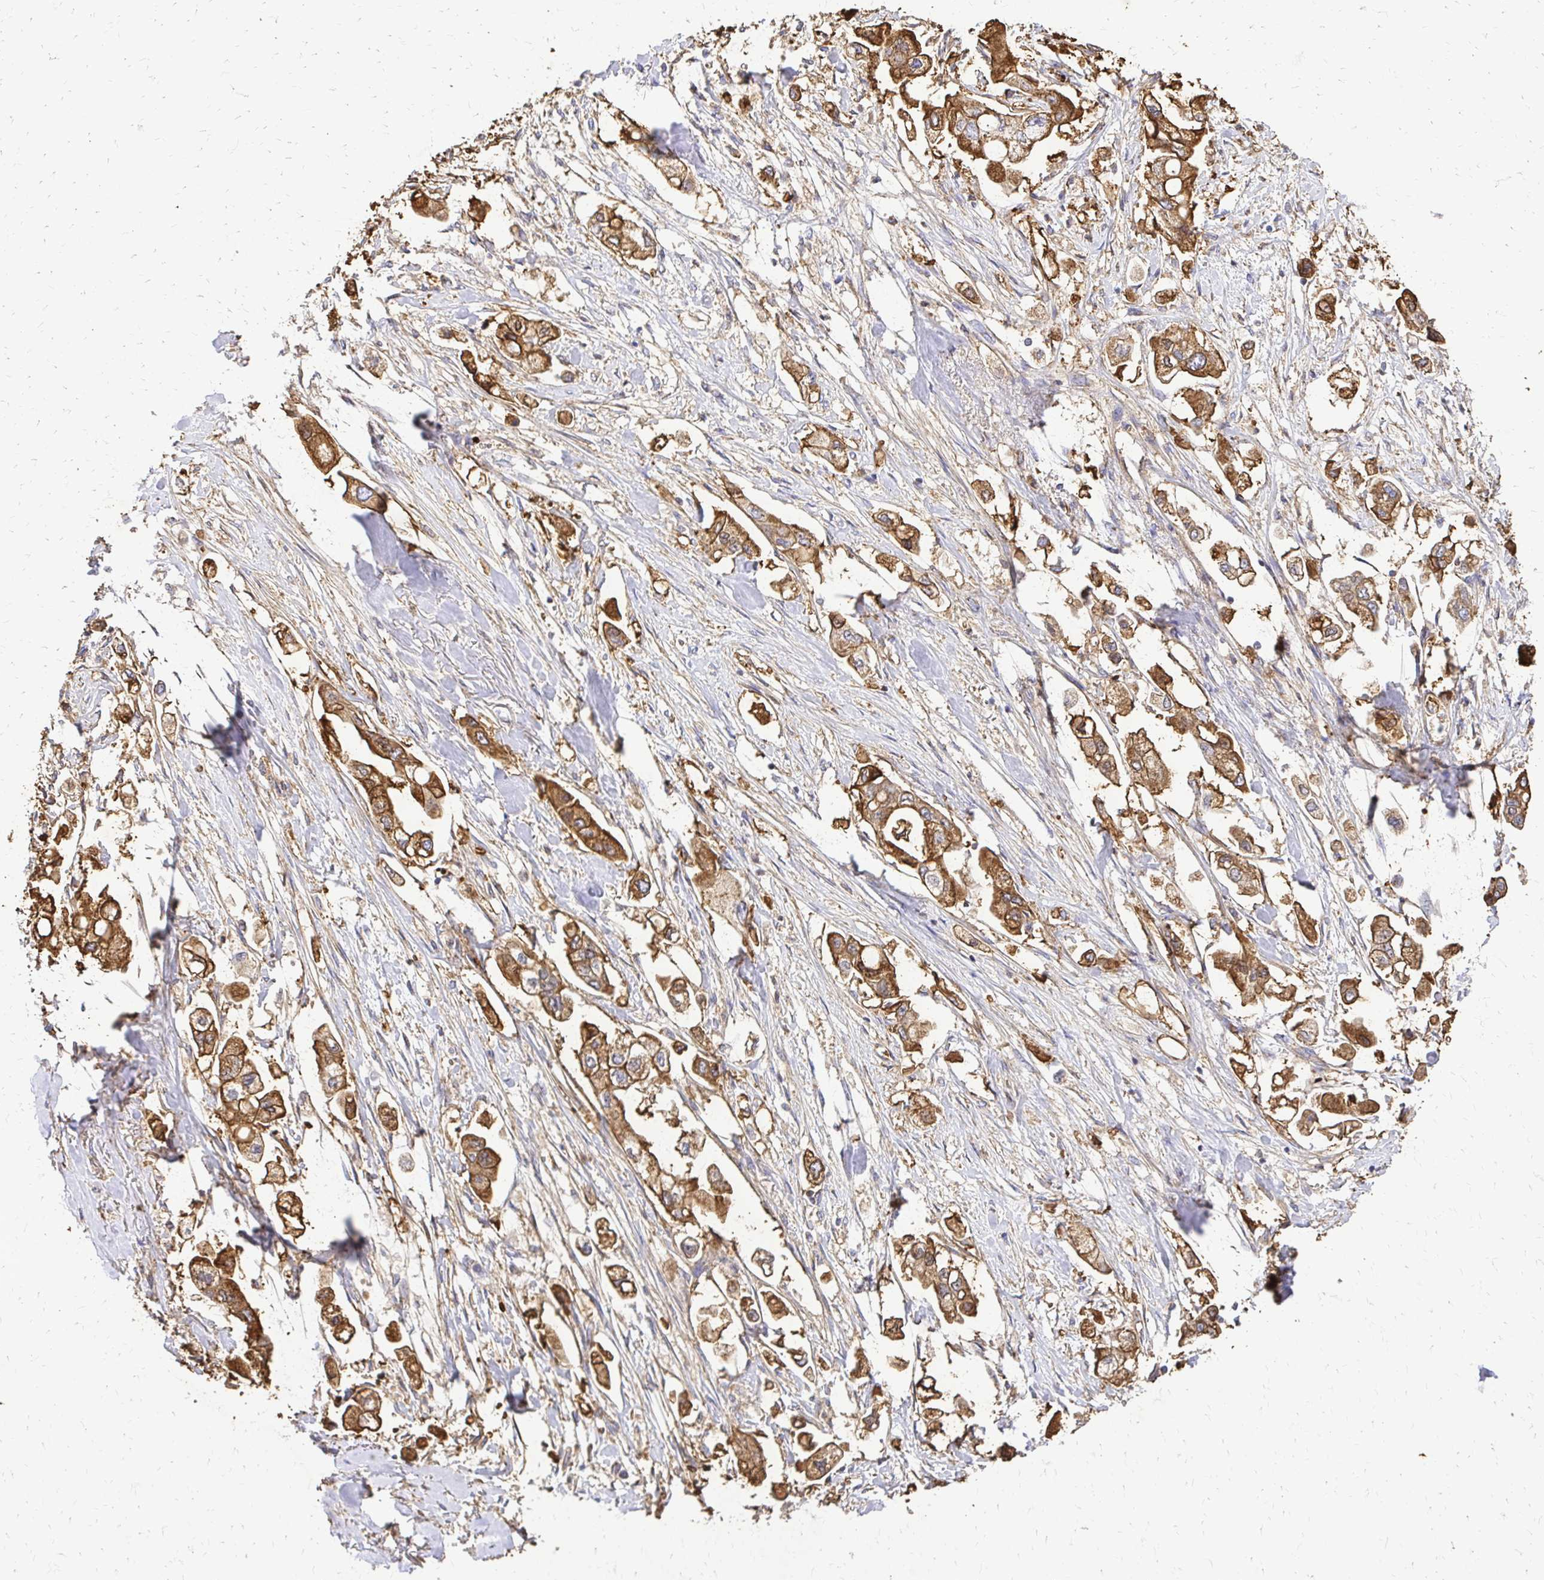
{"staining": {"intensity": "moderate", "quantity": ">75%", "location": "cytoplasmic/membranous"}, "tissue": "stomach cancer", "cell_type": "Tumor cells", "image_type": "cancer", "snomed": [{"axis": "morphology", "description": "Adenocarcinoma, NOS"}, {"axis": "topography", "description": "Stomach"}], "caption": "A photomicrograph of human adenocarcinoma (stomach) stained for a protein displays moderate cytoplasmic/membranous brown staining in tumor cells.", "gene": "MRPL13", "patient": {"sex": "male", "age": 62}}